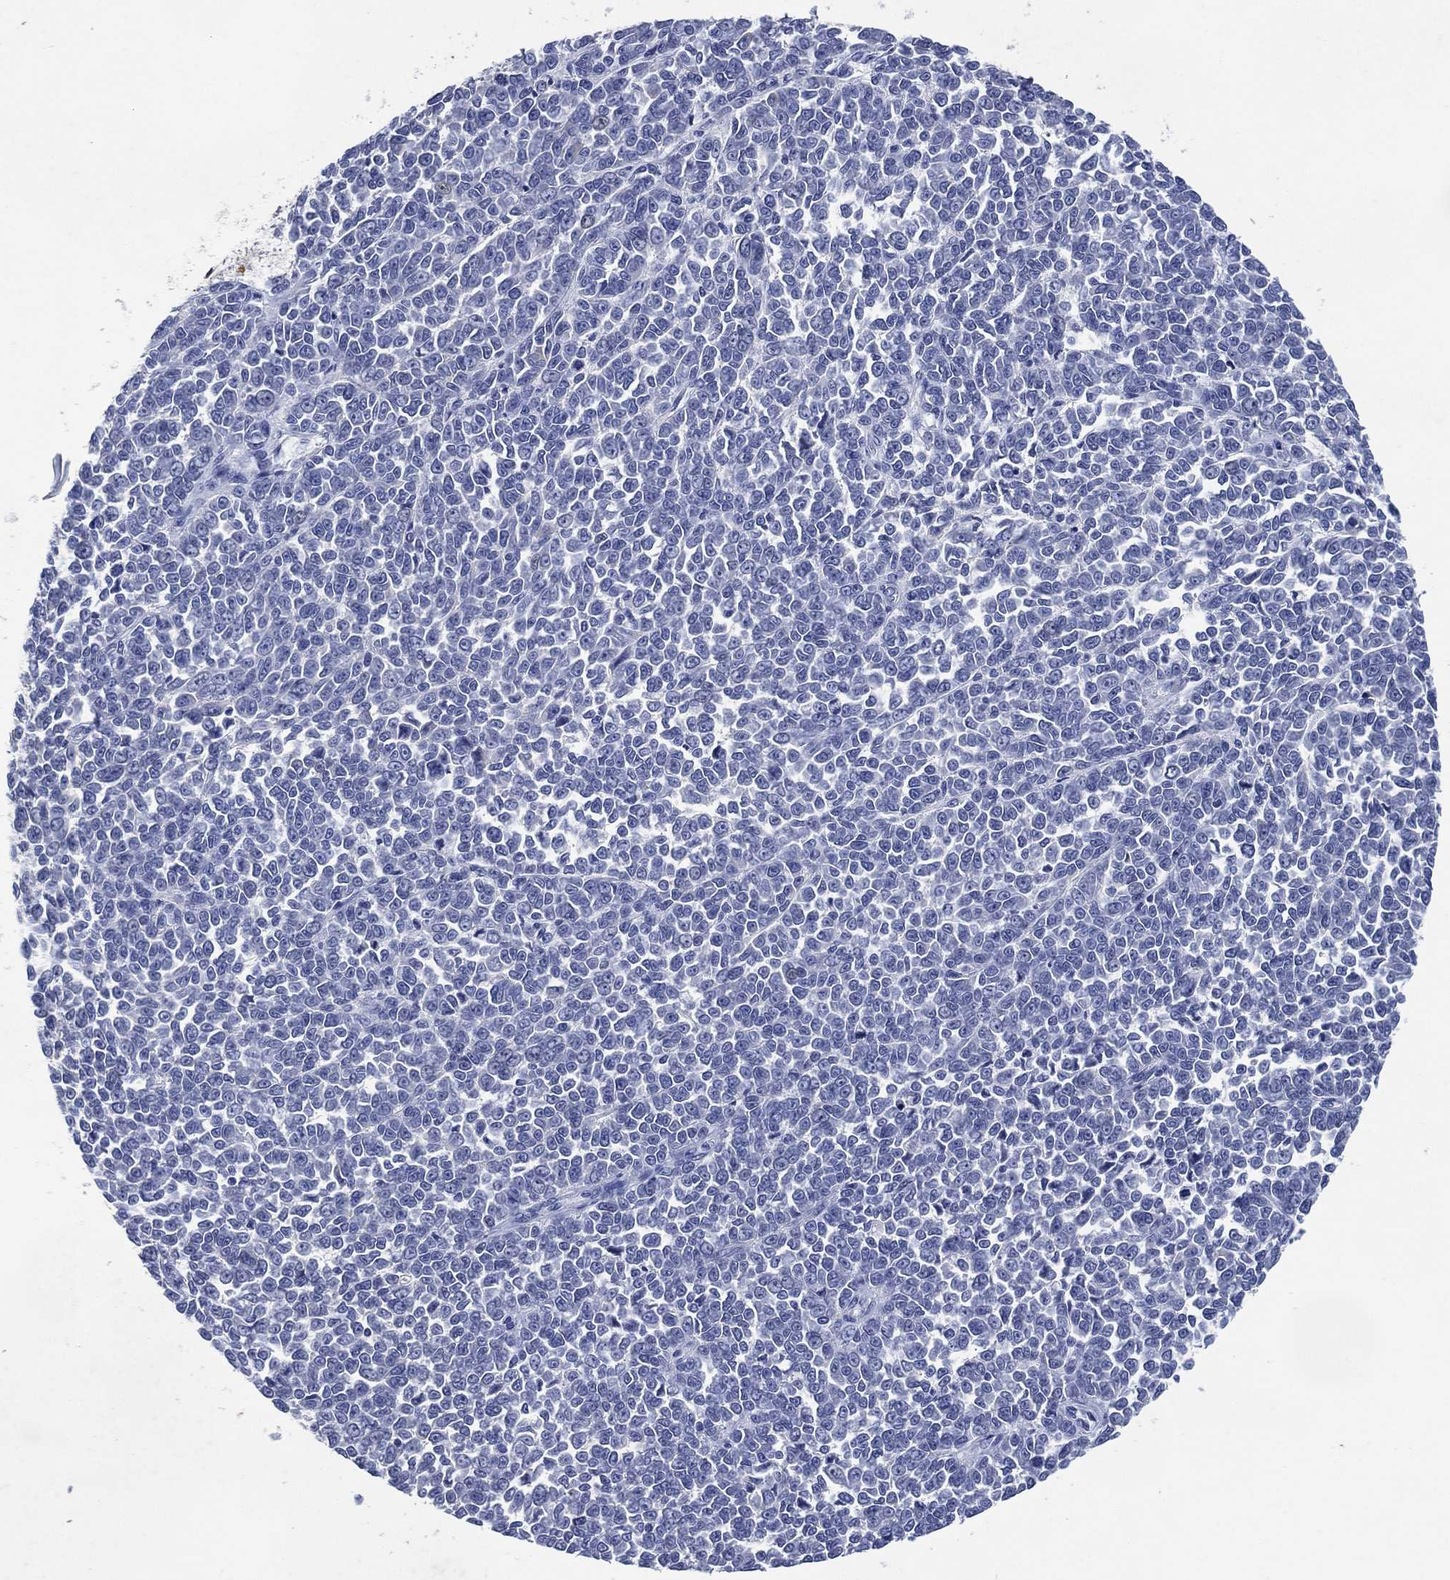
{"staining": {"intensity": "negative", "quantity": "none", "location": "none"}, "tissue": "melanoma", "cell_type": "Tumor cells", "image_type": "cancer", "snomed": [{"axis": "morphology", "description": "Malignant melanoma, NOS"}, {"axis": "topography", "description": "Skin"}], "caption": "DAB (3,3'-diaminobenzidine) immunohistochemical staining of human malignant melanoma reveals no significant staining in tumor cells.", "gene": "FSCN2", "patient": {"sex": "female", "age": 95}}